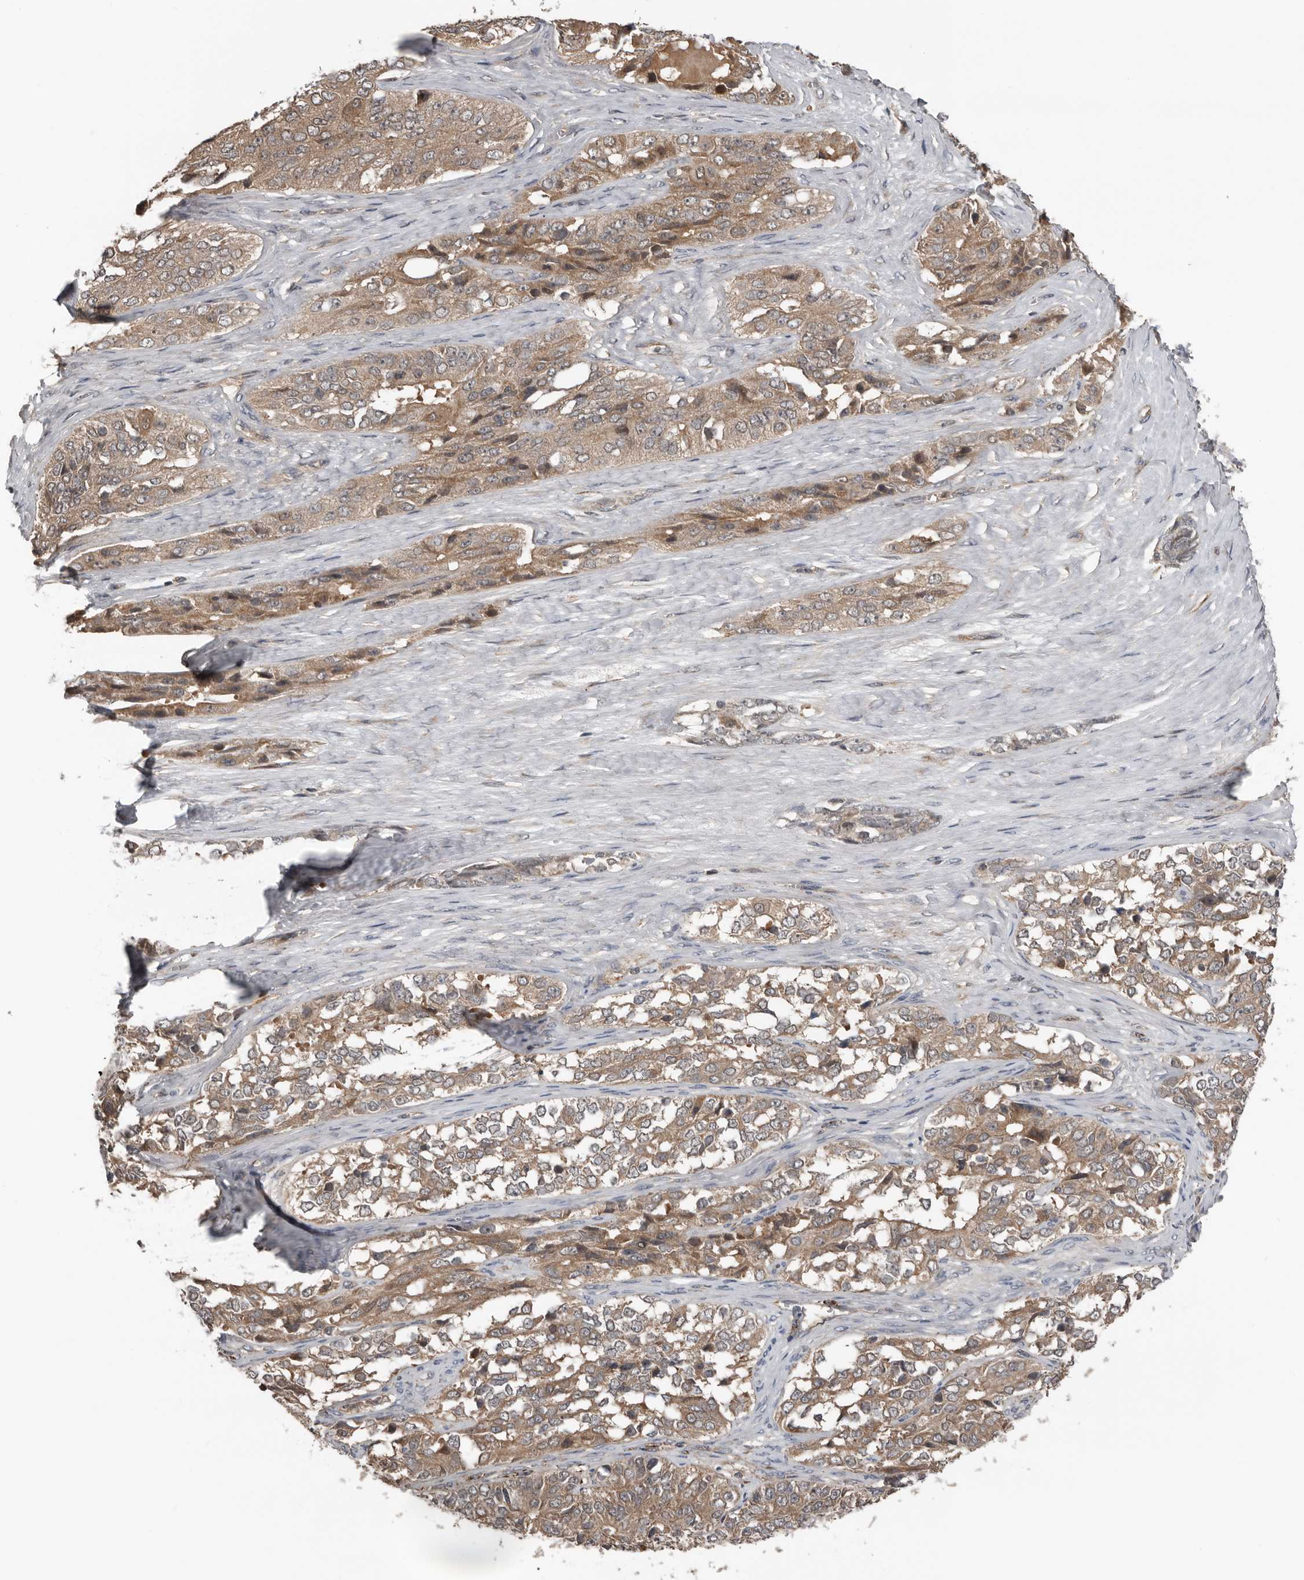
{"staining": {"intensity": "moderate", "quantity": ">75%", "location": "cytoplasmic/membranous"}, "tissue": "ovarian cancer", "cell_type": "Tumor cells", "image_type": "cancer", "snomed": [{"axis": "morphology", "description": "Carcinoma, endometroid"}, {"axis": "topography", "description": "Ovary"}], "caption": "Immunohistochemical staining of endometroid carcinoma (ovarian) reveals moderate cytoplasmic/membranous protein staining in about >75% of tumor cells. Nuclei are stained in blue.", "gene": "DNAJB4", "patient": {"sex": "female", "age": 51}}